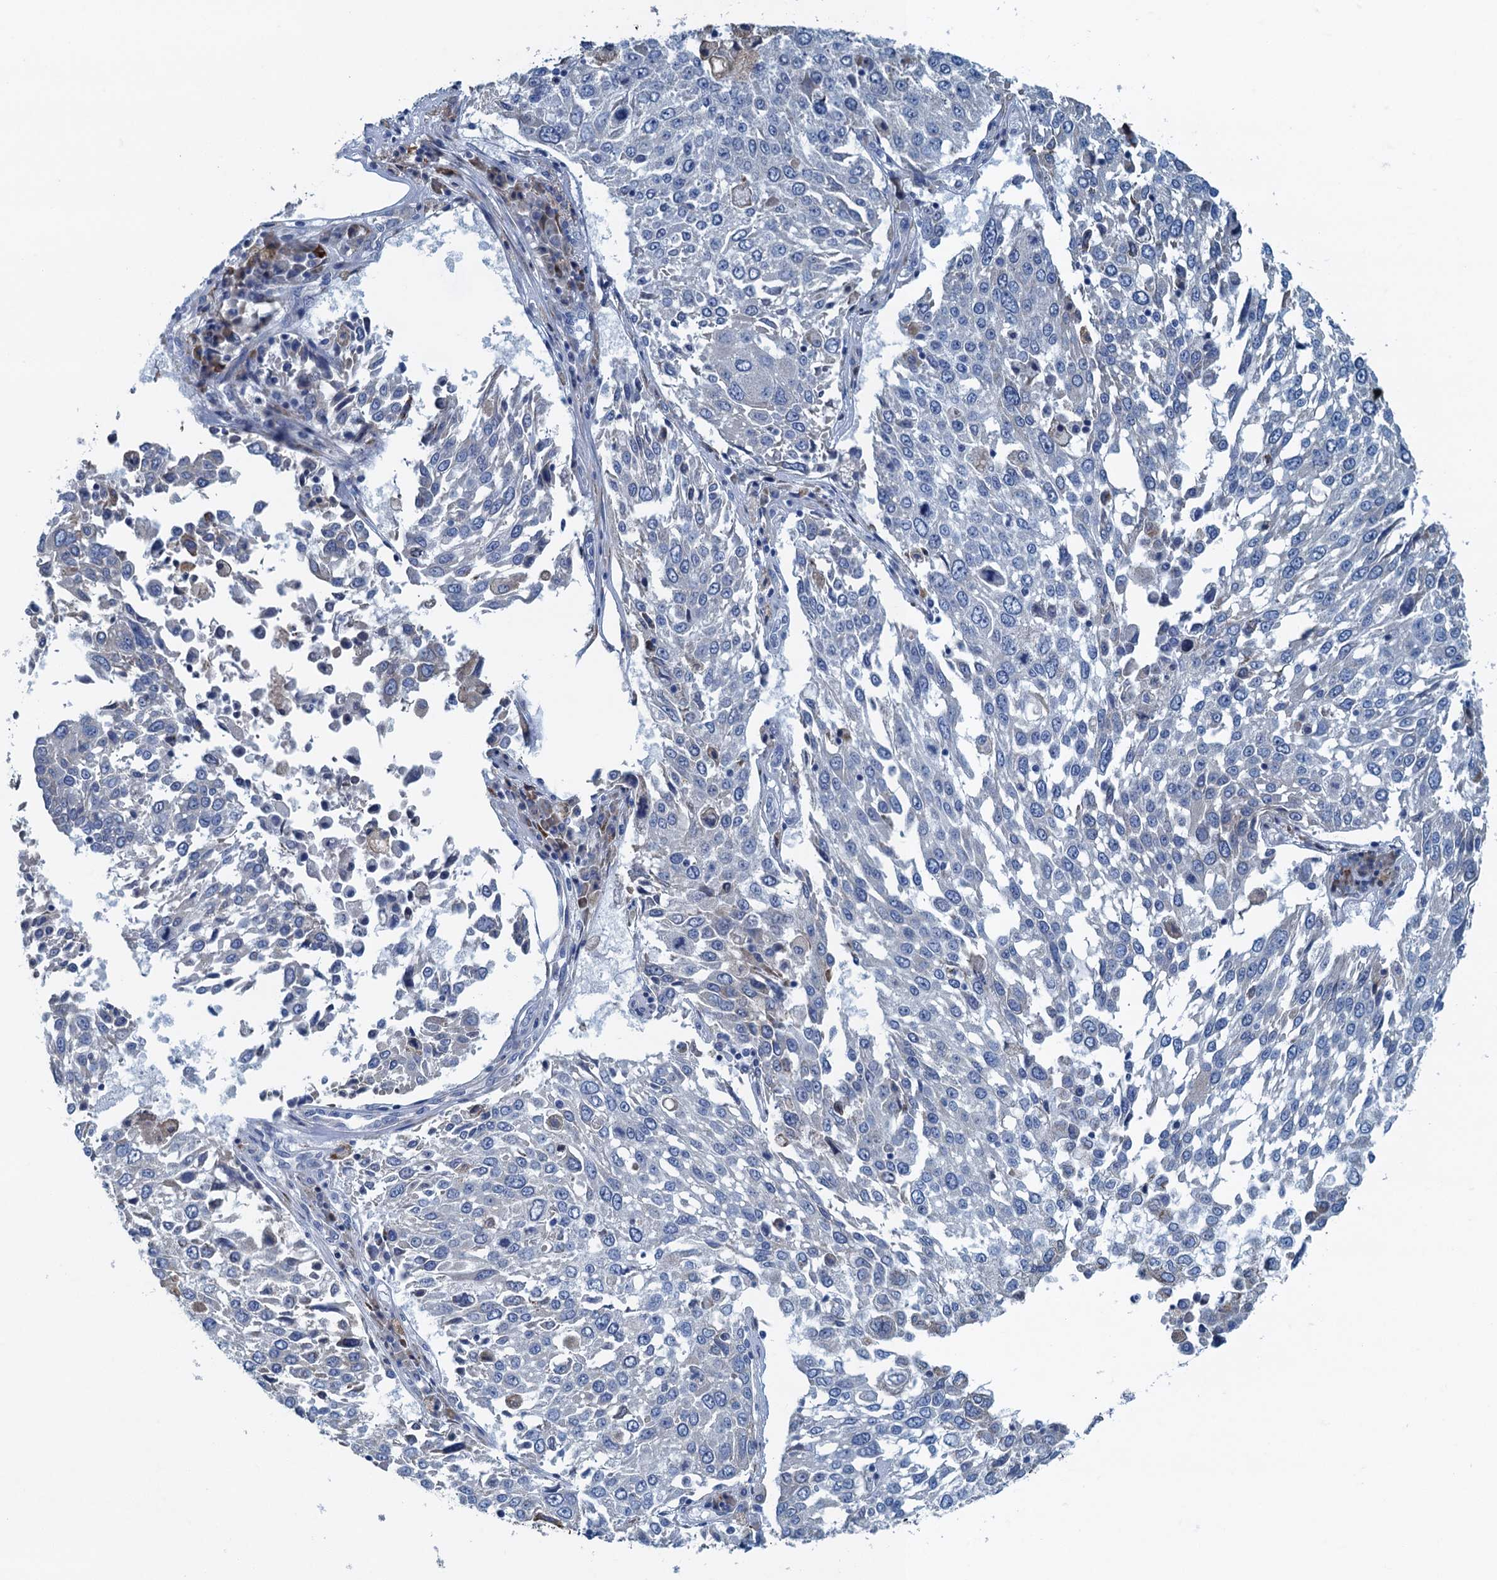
{"staining": {"intensity": "negative", "quantity": "none", "location": "none"}, "tissue": "lung cancer", "cell_type": "Tumor cells", "image_type": "cancer", "snomed": [{"axis": "morphology", "description": "Squamous cell carcinoma, NOS"}, {"axis": "topography", "description": "Lung"}], "caption": "Image shows no significant protein staining in tumor cells of lung cancer (squamous cell carcinoma).", "gene": "C10orf88", "patient": {"sex": "male", "age": 65}}